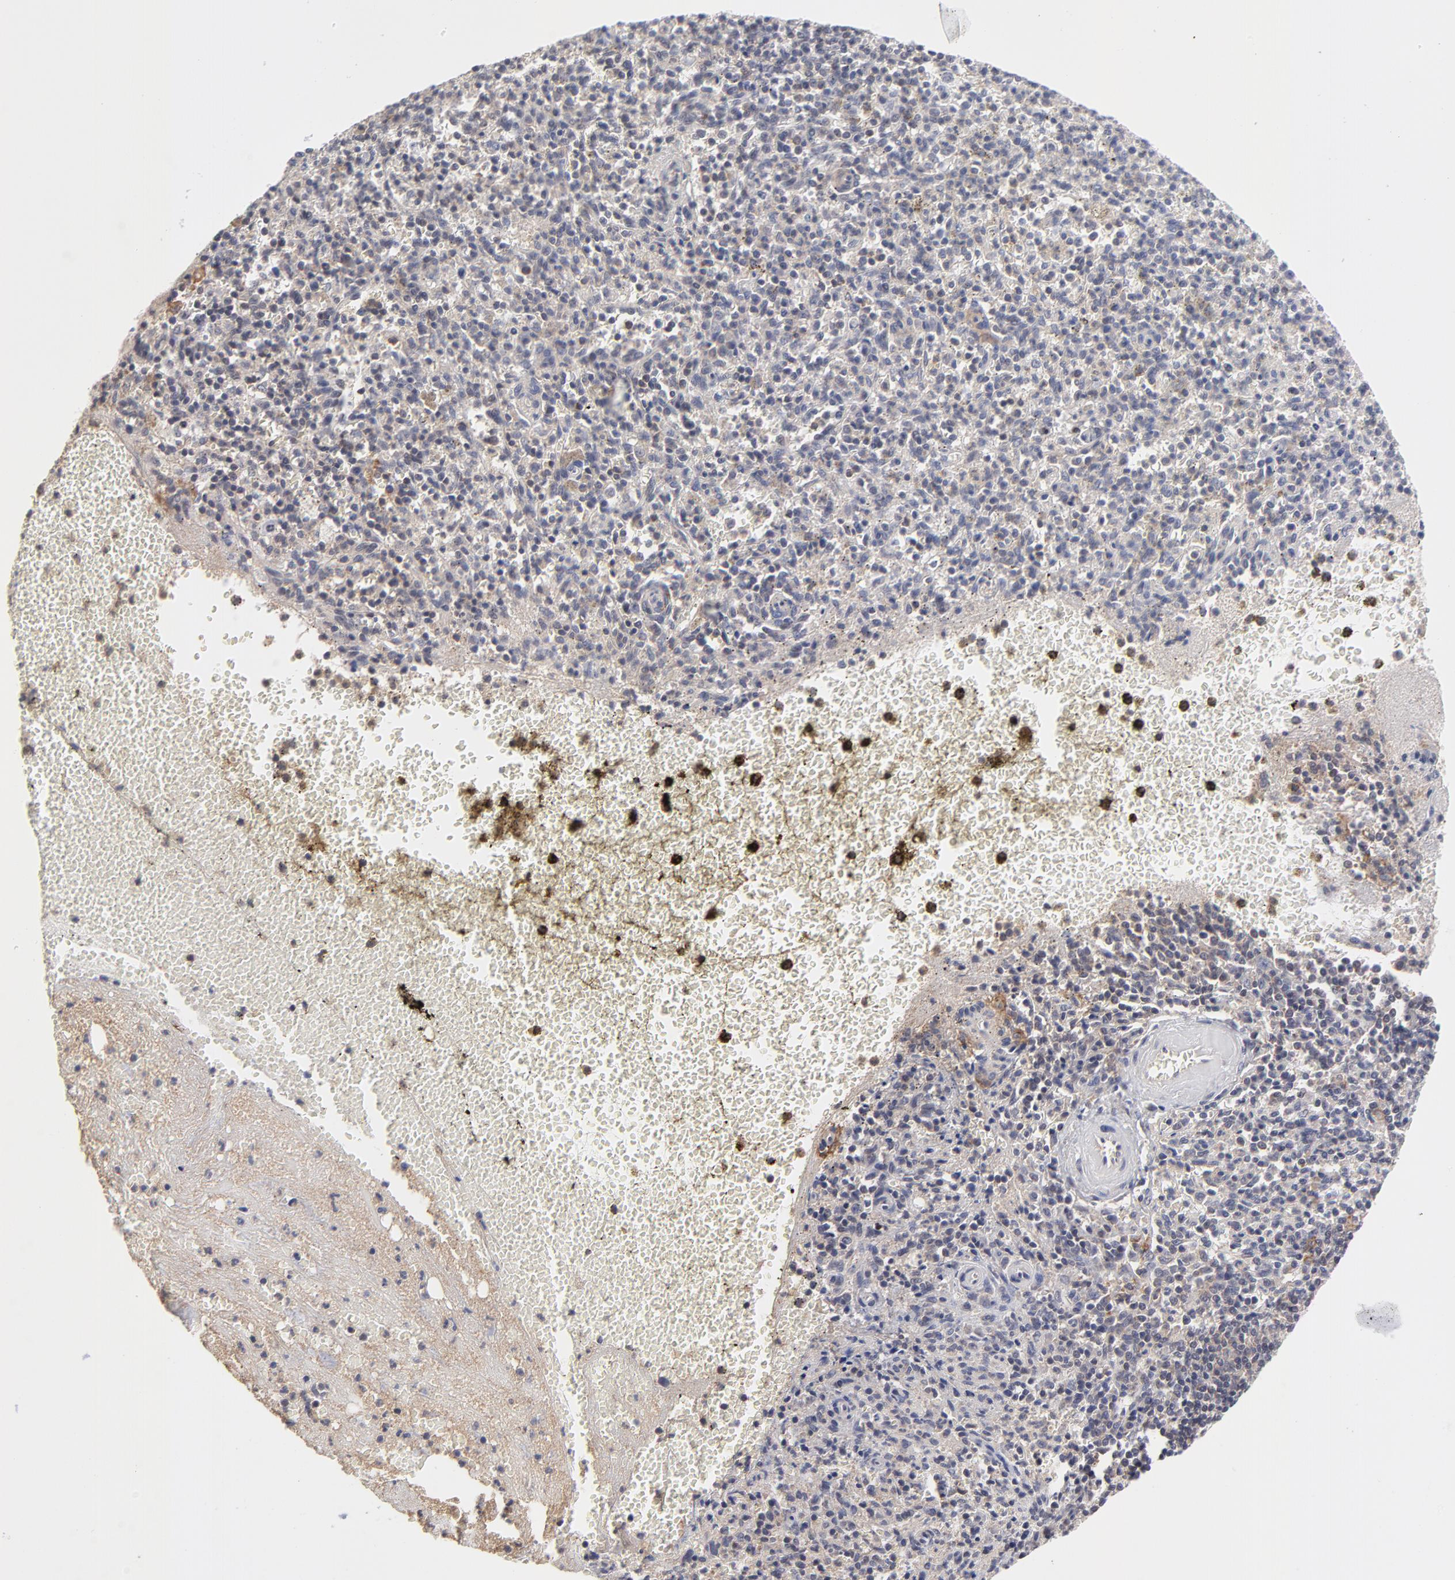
{"staining": {"intensity": "weak", "quantity": "<25%", "location": "cytoplasmic/membranous"}, "tissue": "spleen", "cell_type": "Cells in red pulp", "image_type": "normal", "snomed": [{"axis": "morphology", "description": "Normal tissue, NOS"}, {"axis": "topography", "description": "Spleen"}], "caption": "Benign spleen was stained to show a protein in brown. There is no significant positivity in cells in red pulp. (DAB (3,3'-diaminobenzidine) immunohistochemistry with hematoxylin counter stain).", "gene": "ZNF157", "patient": {"sex": "male", "age": 72}}